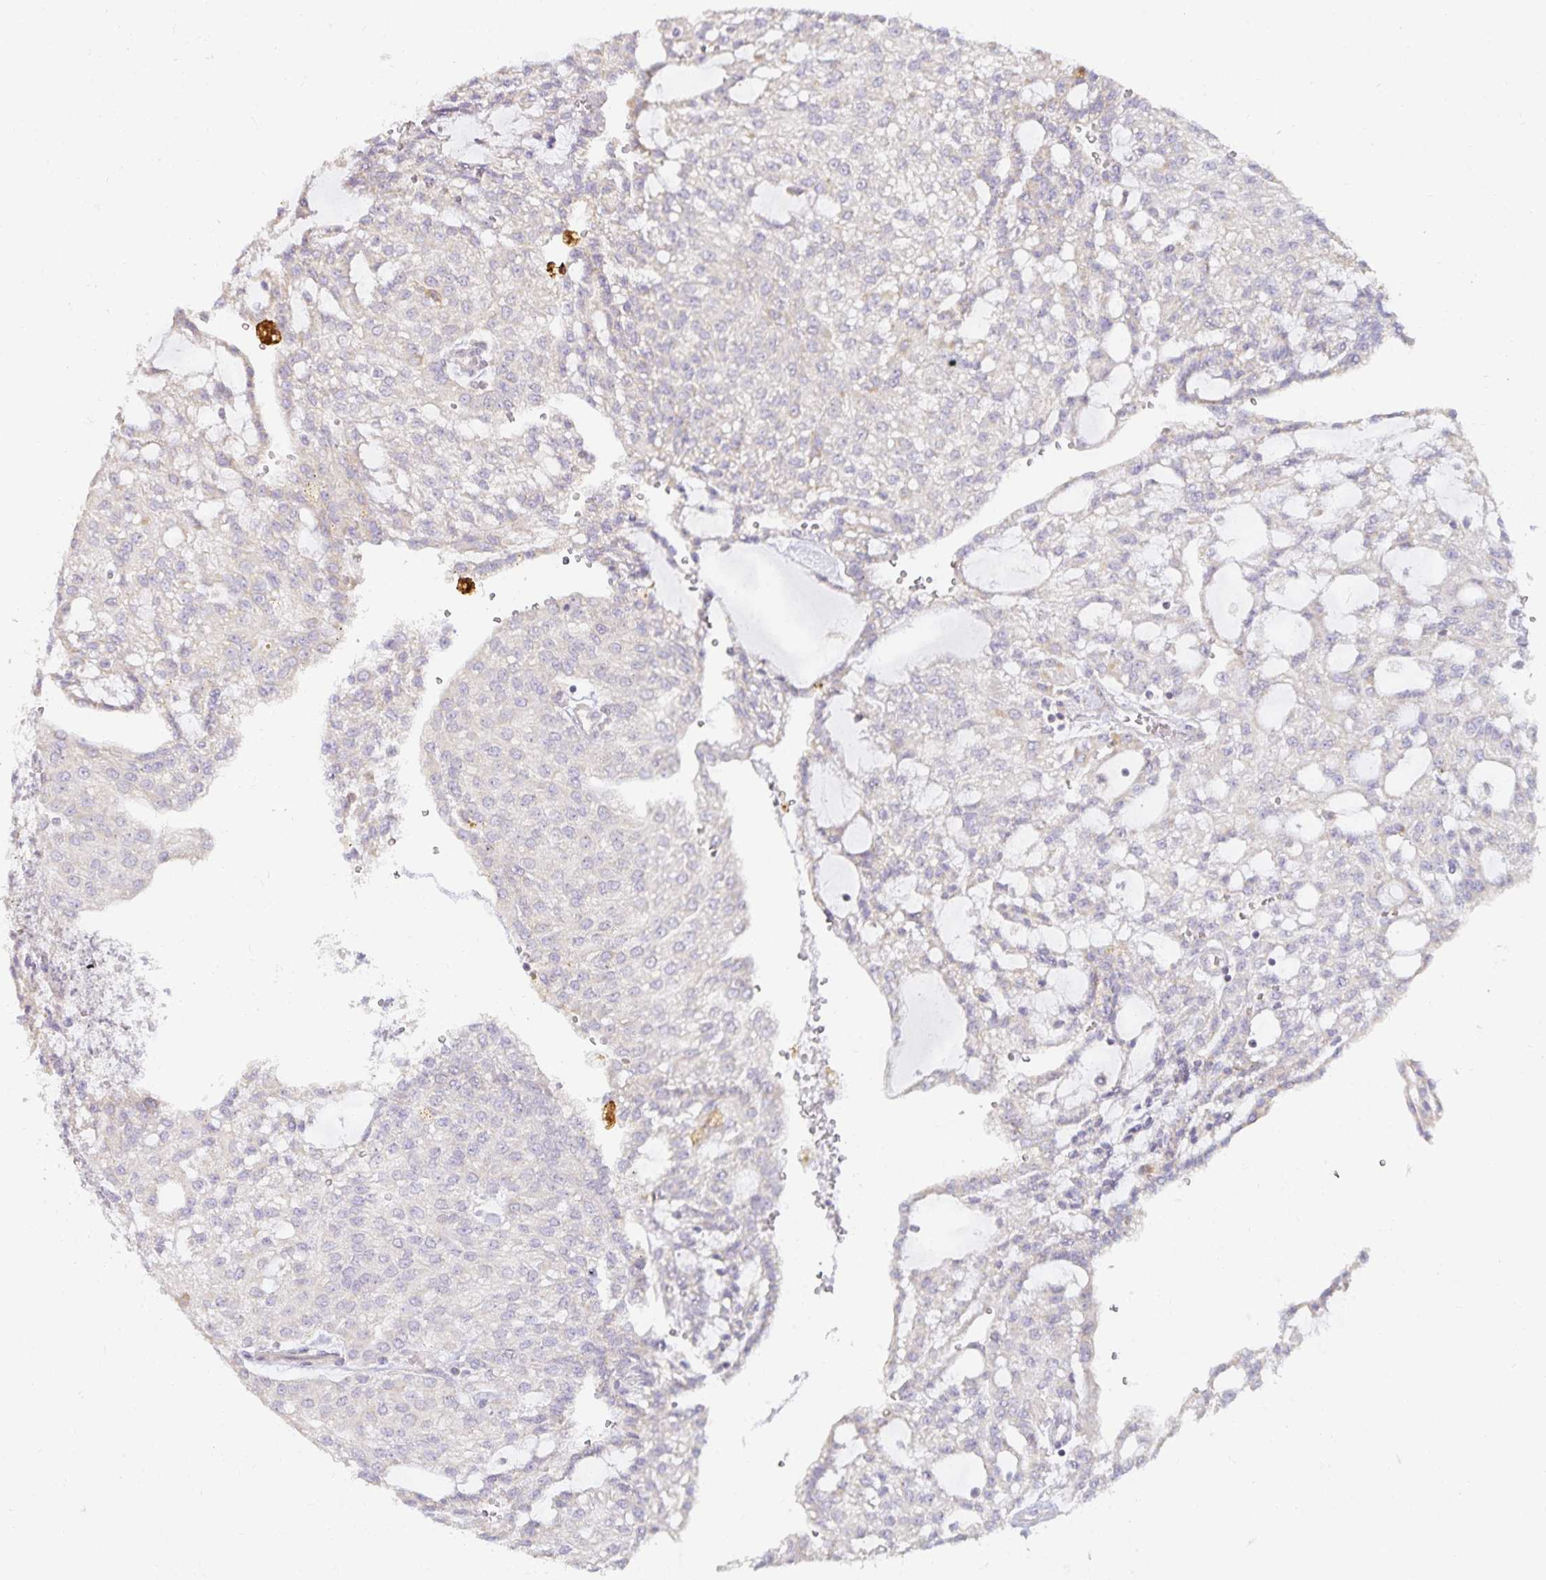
{"staining": {"intensity": "weak", "quantity": "<25%", "location": "cytoplasmic/membranous"}, "tissue": "renal cancer", "cell_type": "Tumor cells", "image_type": "cancer", "snomed": [{"axis": "morphology", "description": "Adenocarcinoma, NOS"}, {"axis": "topography", "description": "Kidney"}], "caption": "Renal cancer stained for a protein using IHC exhibits no expression tumor cells.", "gene": "GP2", "patient": {"sex": "male", "age": 63}}